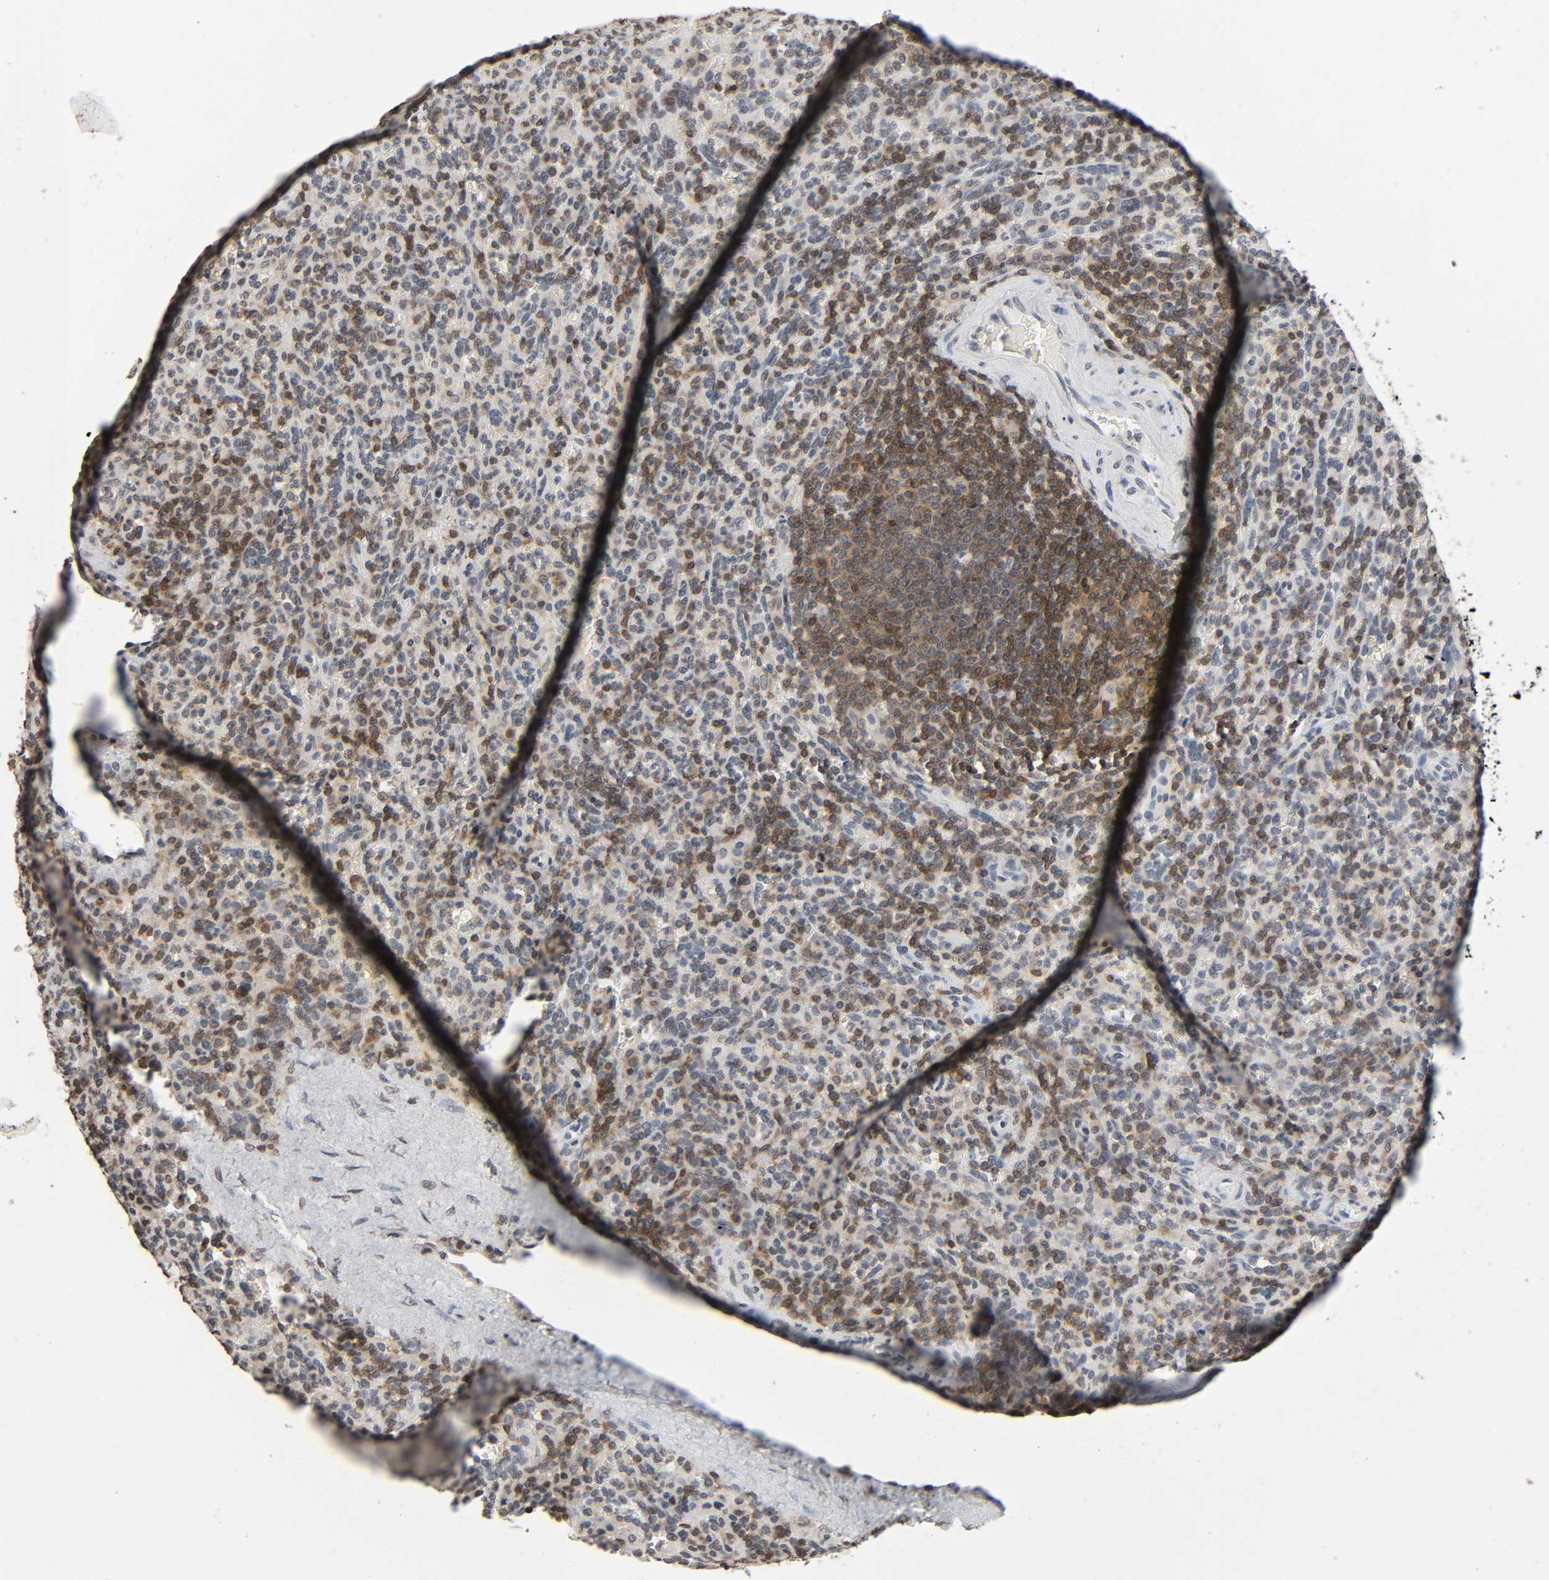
{"staining": {"intensity": "moderate", "quantity": "<25%", "location": "nuclear"}, "tissue": "spleen", "cell_type": "Cells in red pulp", "image_type": "normal", "snomed": [{"axis": "morphology", "description": "Normal tissue, NOS"}, {"axis": "topography", "description": "Spleen"}], "caption": "Moderate nuclear expression for a protein is identified in approximately <25% of cells in red pulp of benign spleen using immunohistochemistry.", "gene": "STK4", "patient": {"sex": "male", "age": 36}}